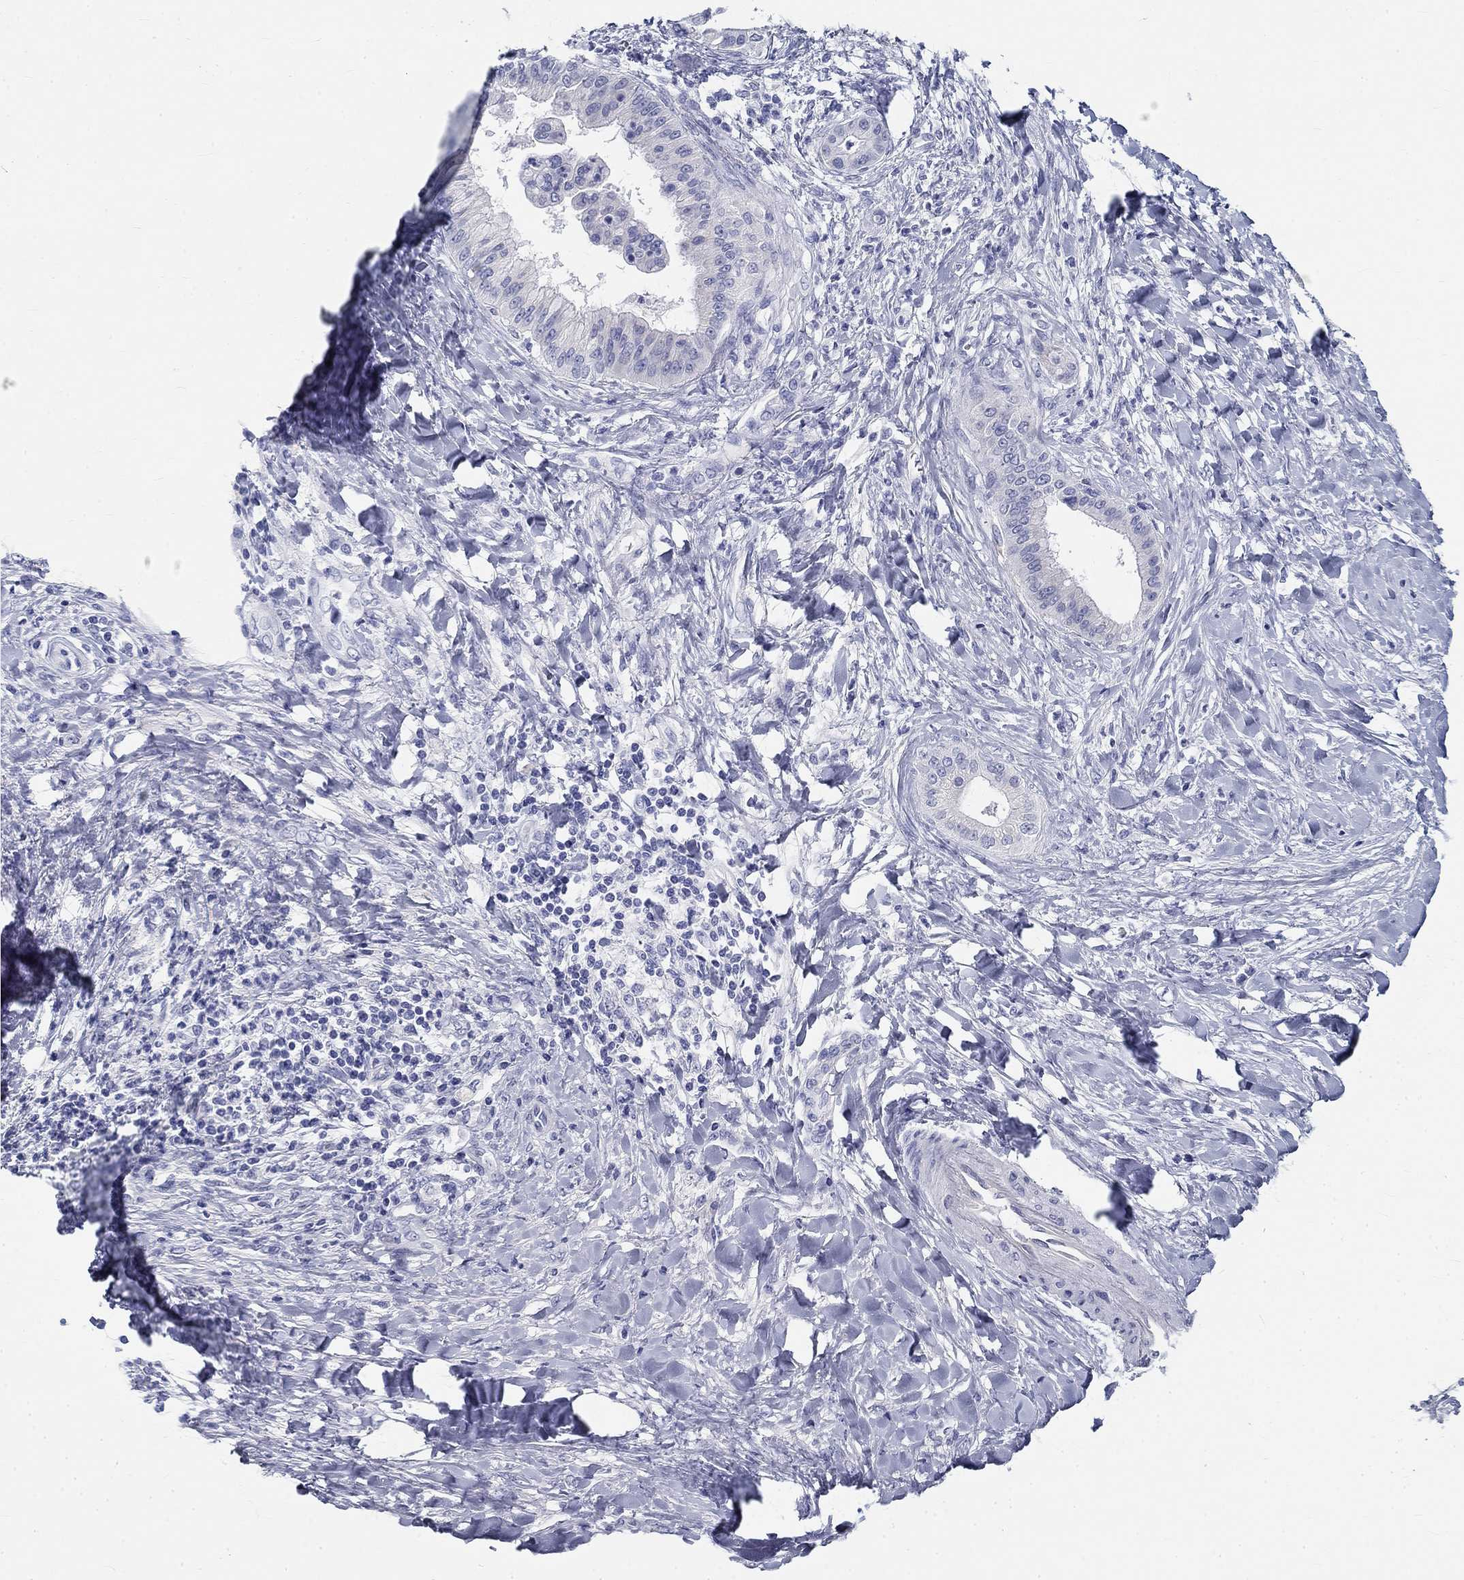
{"staining": {"intensity": "negative", "quantity": "none", "location": "none"}, "tissue": "liver cancer", "cell_type": "Tumor cells", "image_type": "cancer", "snomed": [{"axis": "morphology", "description": "Cholangiocarcinoma"}, {"axis": "topography", "description": "Liver"}], "caption": "Tumor cells show no significant expression in liver cancer.", "gene": "GALNTL5", "patient": {"sex": "female", "age": 54}}